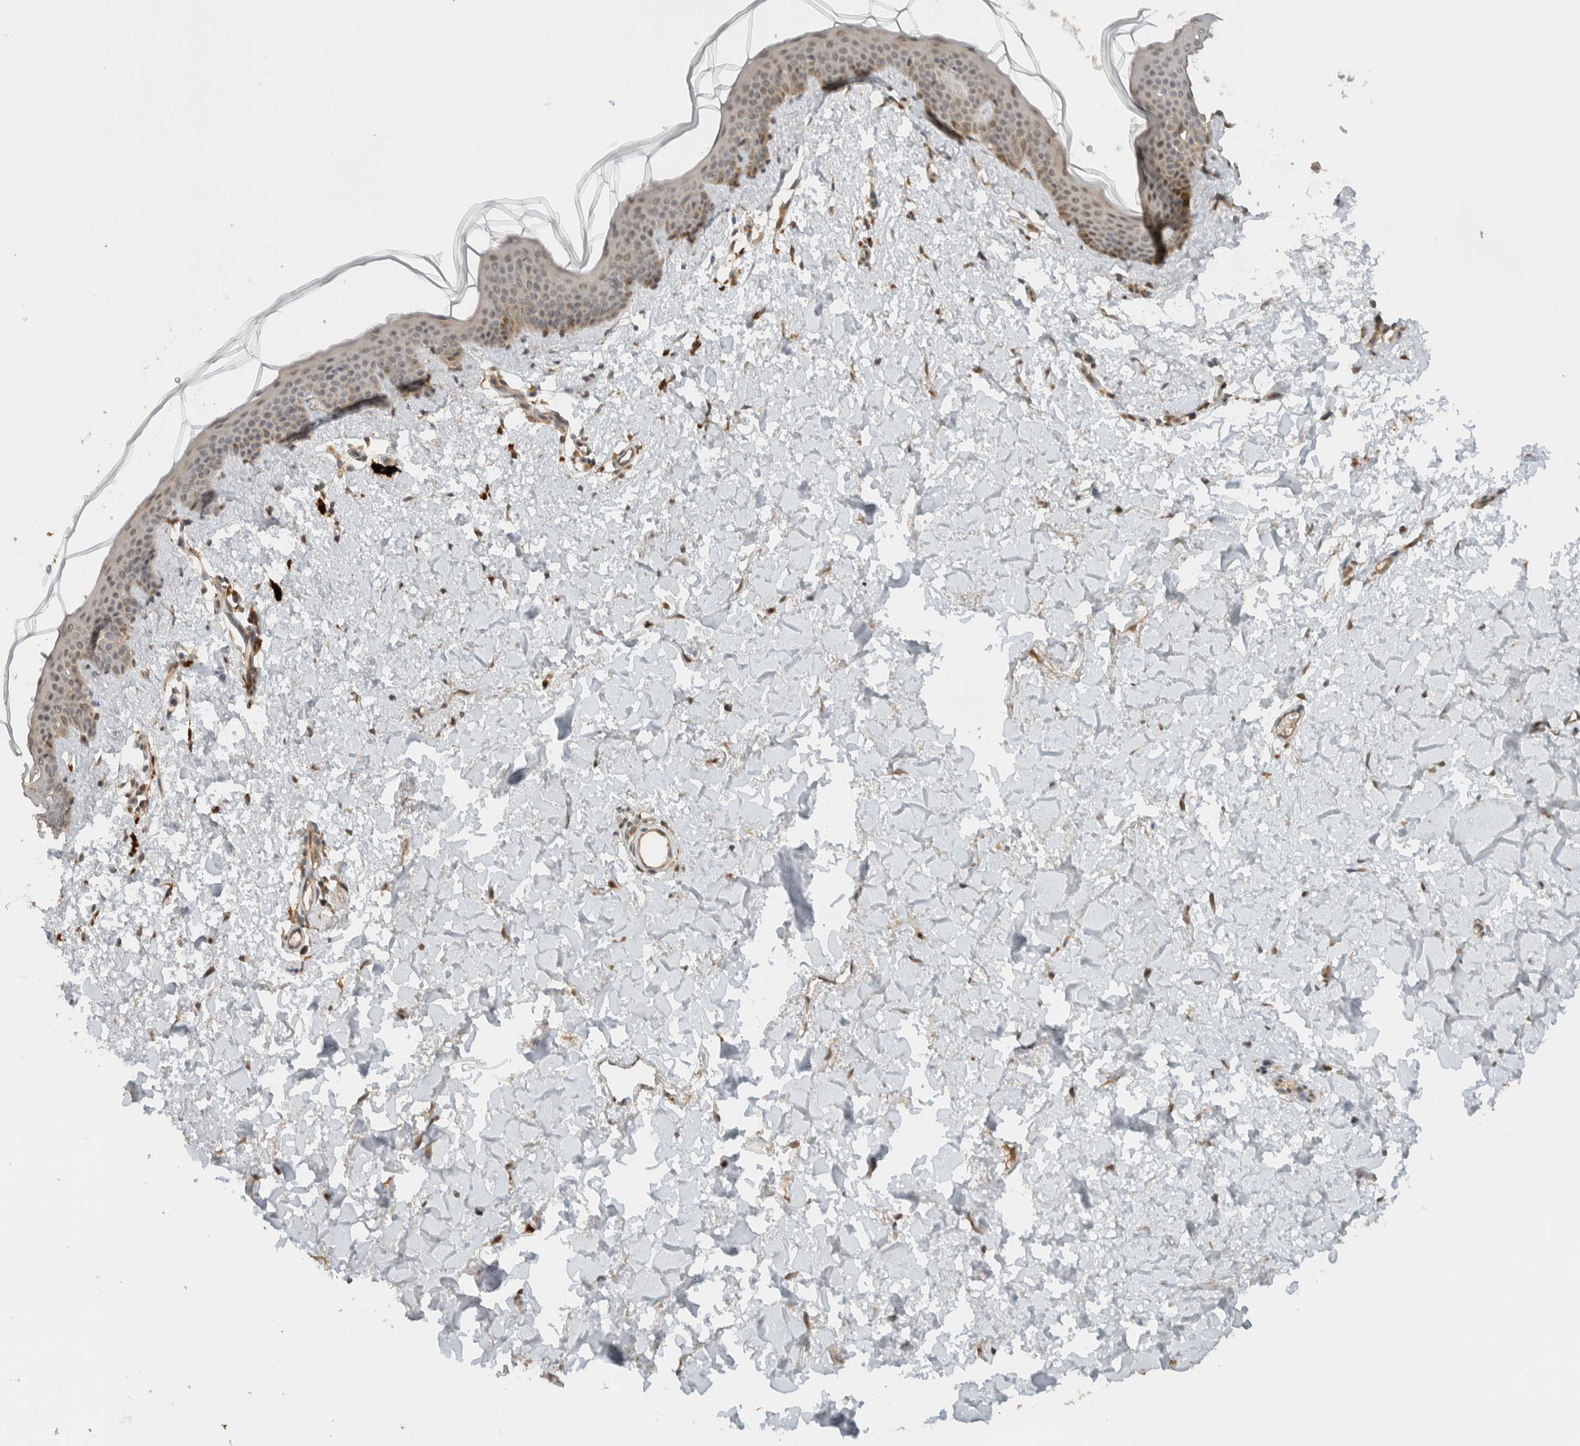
{"staining": {"intensity": "moderate", "quantity": ">75%", "location": "cytoplasmic/membranous,nuclear"}, "tissue": "skin", "cell_type": "Fibroblasts", "image_type": "normal", "snomed": [{"axis": "morphology", "description": "Normal tissue, NOS"}, {"axis": "topography", "description": "Skin"}], "caption": "Fibroblasts display medium levels of moderate cytoplasmic/membranous,nuclear expression in about >75% of cells in benign skin. (DAB (3,3'-diaminobenzidine) IHC with brightfield microscopy, high magnification).", "gene": "ARFGEF2", "patient": {"sex": "female", "age": 46}}